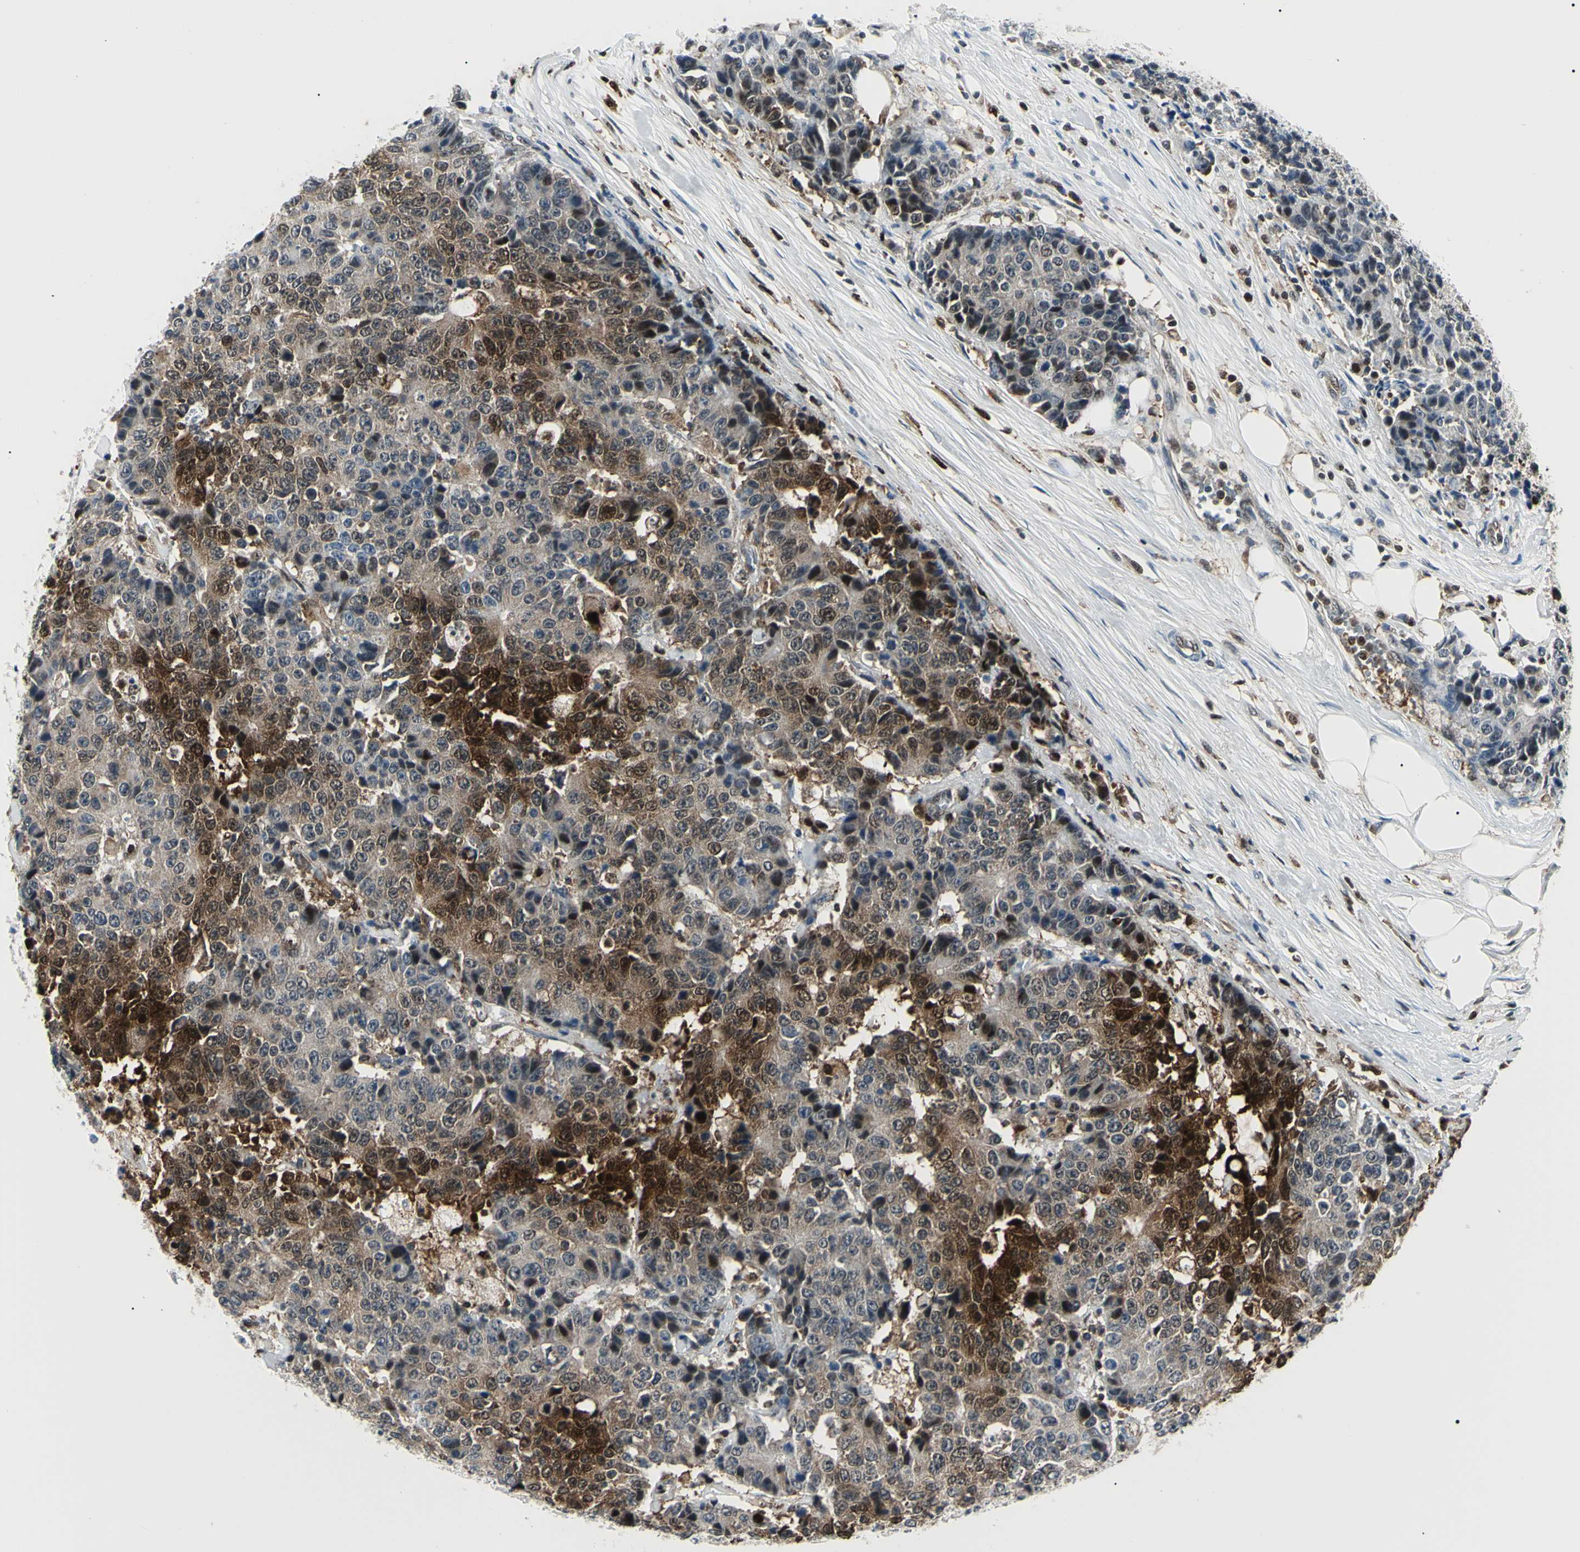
{"staining": {"intensity": "moderate", "quantity": "25%-75%", "location": "cytoplasmic/membranous,nuclear"}, "tissue": "colorectal cancer", "cell_type": "Tumor cells", "image_type": "cancer", "snomed": [{"axis": "morphology", "description": "Adenocarcinoma, NOS"}, {"axis": "topography", "description": "Colon"}], "caption": "Human colorectal cancer stained with a protein marker shows moderate staining in tumor cells.", "gene": "PGK1", "patient": {"sex": "female", "age": 86}}